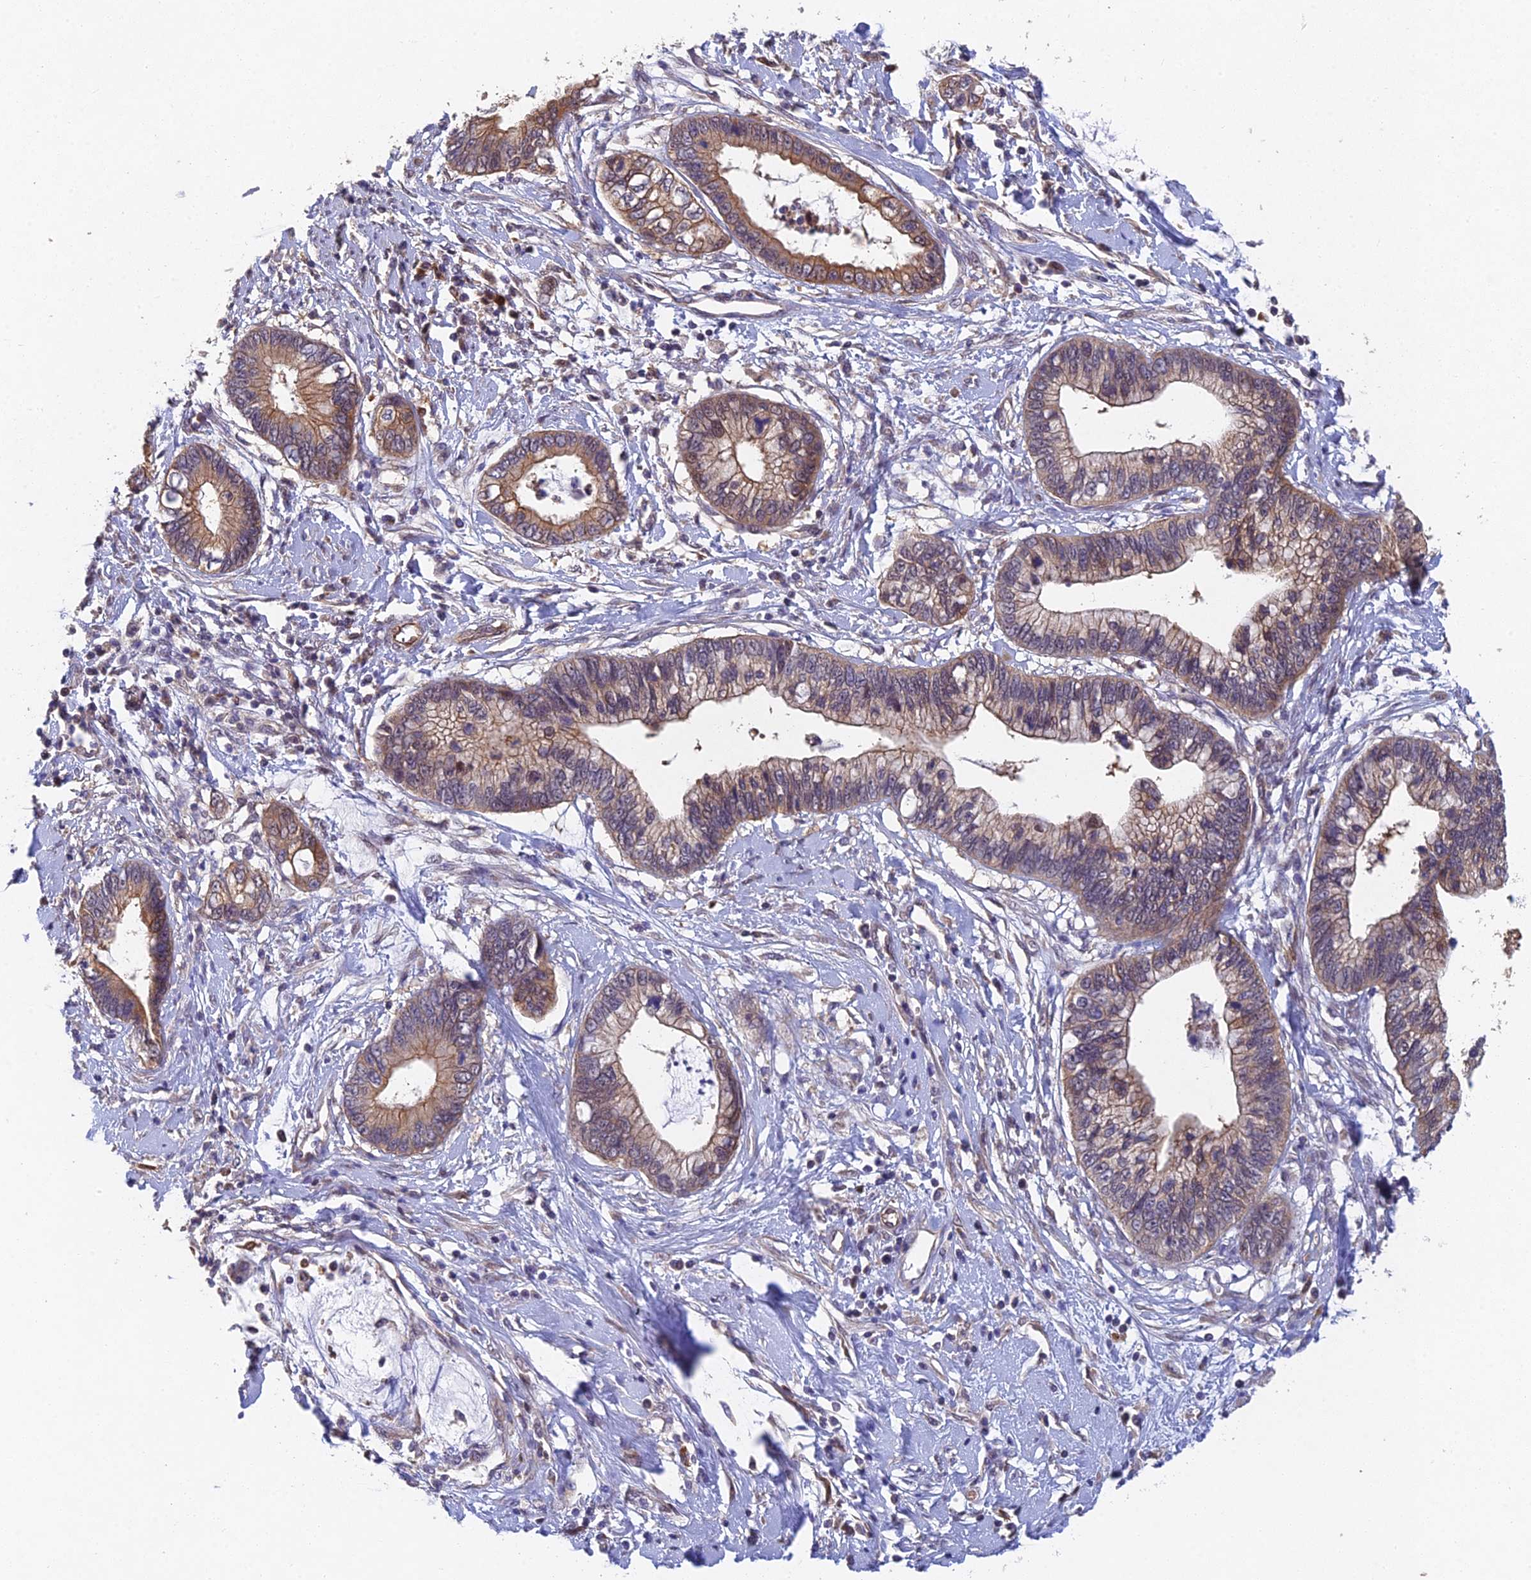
{"staining": {"intensity": "moderate", "quantity": ">75%", "location": "cytoplasmic/membranous"}, "tissue": "cervical cancer", "cell_type": "Tumor cells", "image_type": "cancer", "snomed": [{"axis": "morphology", "description": "Adenocarcinoma, NOS"}, {"axis": "topography", "description": "Cervix"}], "caption": "DAB (3,3'-diaminobenzidine) immunohistochemical staining of adenocarcinoma (cervical) displays moderate cytoplasmic/membranous protein expression in about >75% of tumor cells.", "gene": "NSMCE1", "patient": {"sex": "female", "age": 44}}